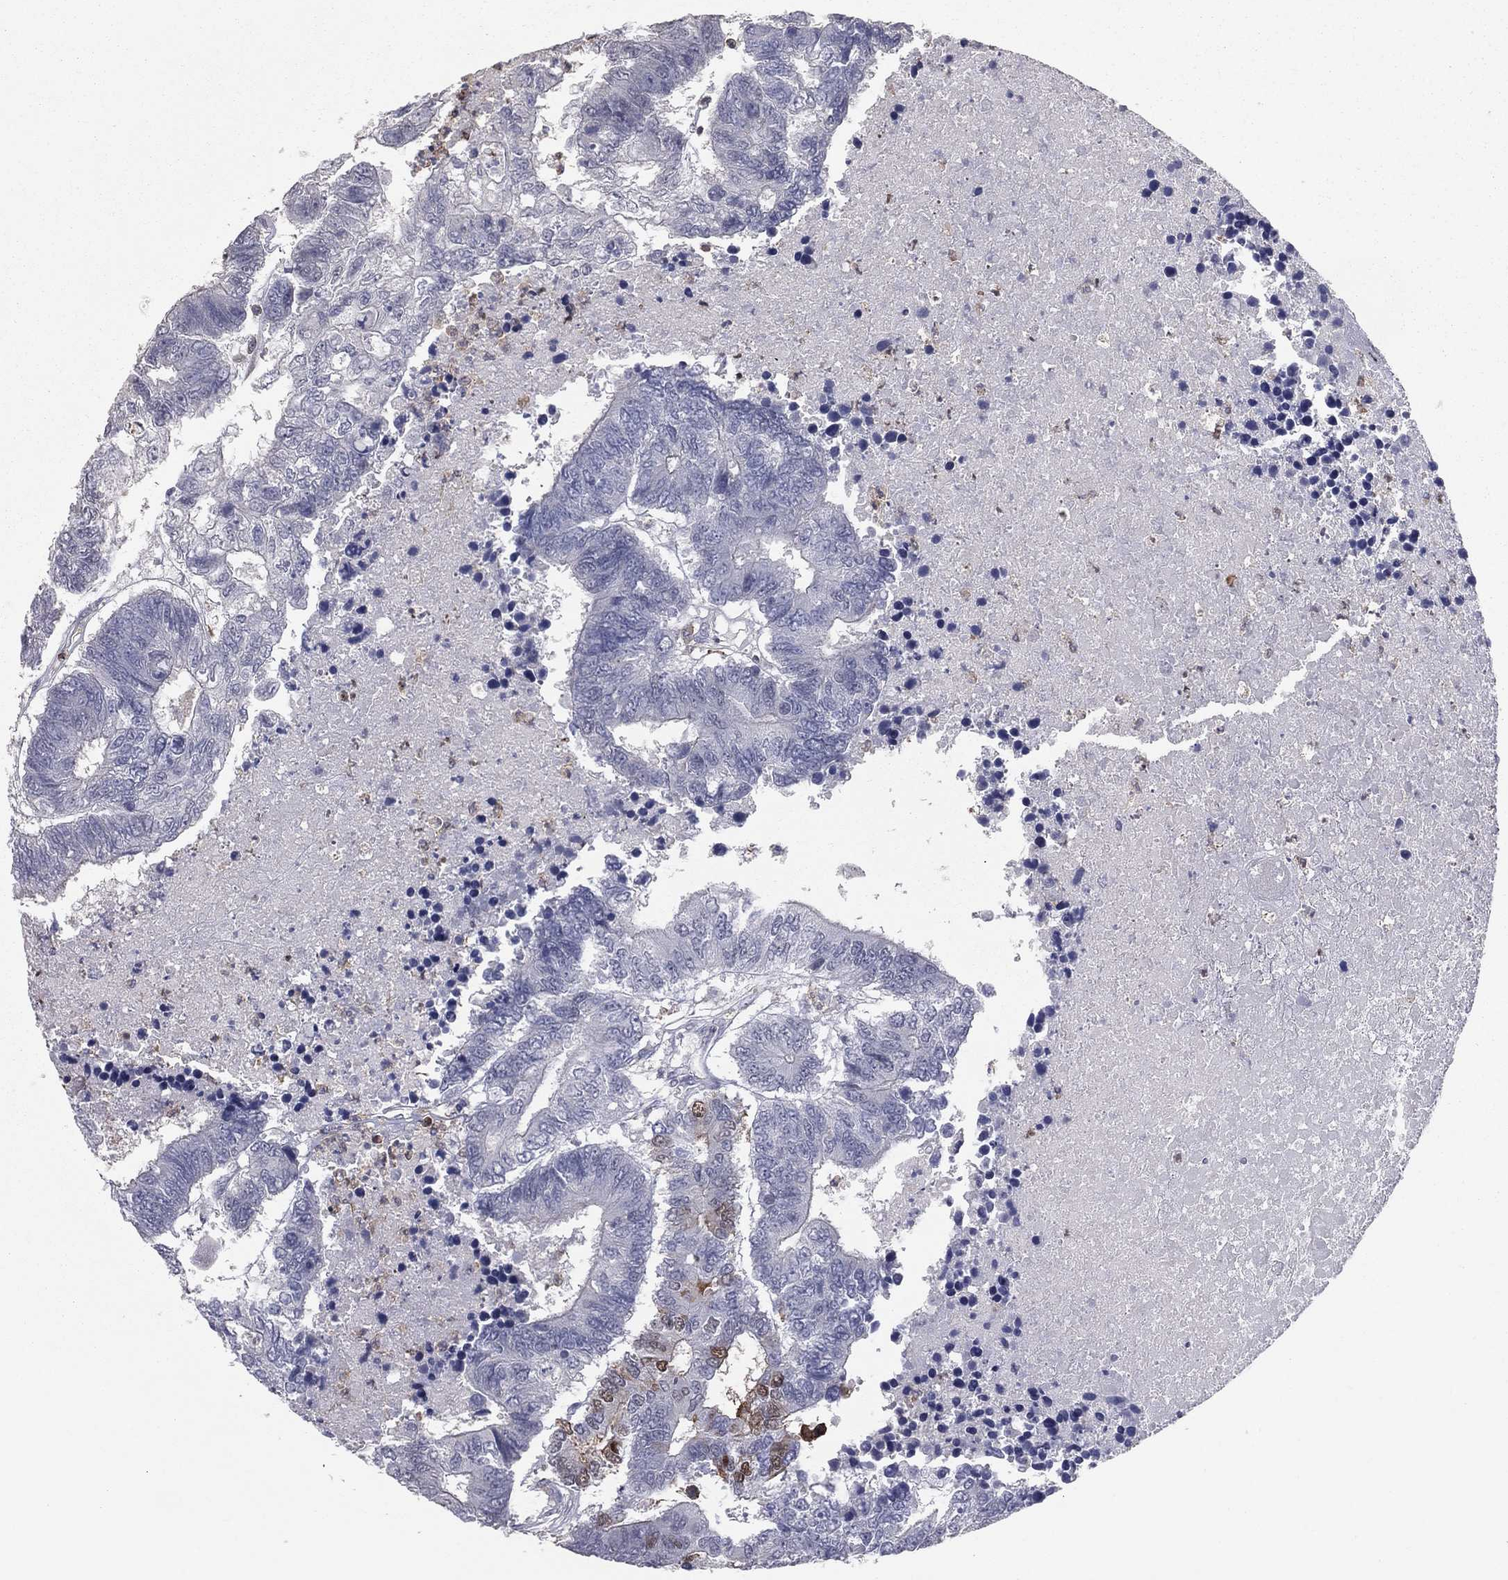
{"staining": {"intensity": "negative", "quantity": "none", "location": "none"}, "tissue": "colorectal cancer", "cell_type": "Tumor cells", "image_type": "cancer", "snomed": [{"axis": "morphology", "description": "Adenocarcinoma, NOS"}, {"axis": "topography", "description": "Colon"}], "caption": "Tumor cells show no significant expression in colorectal adenocarcinoma.", "gene": "PSTPIP1", "patient": {"sex": "female", "age": 48}}